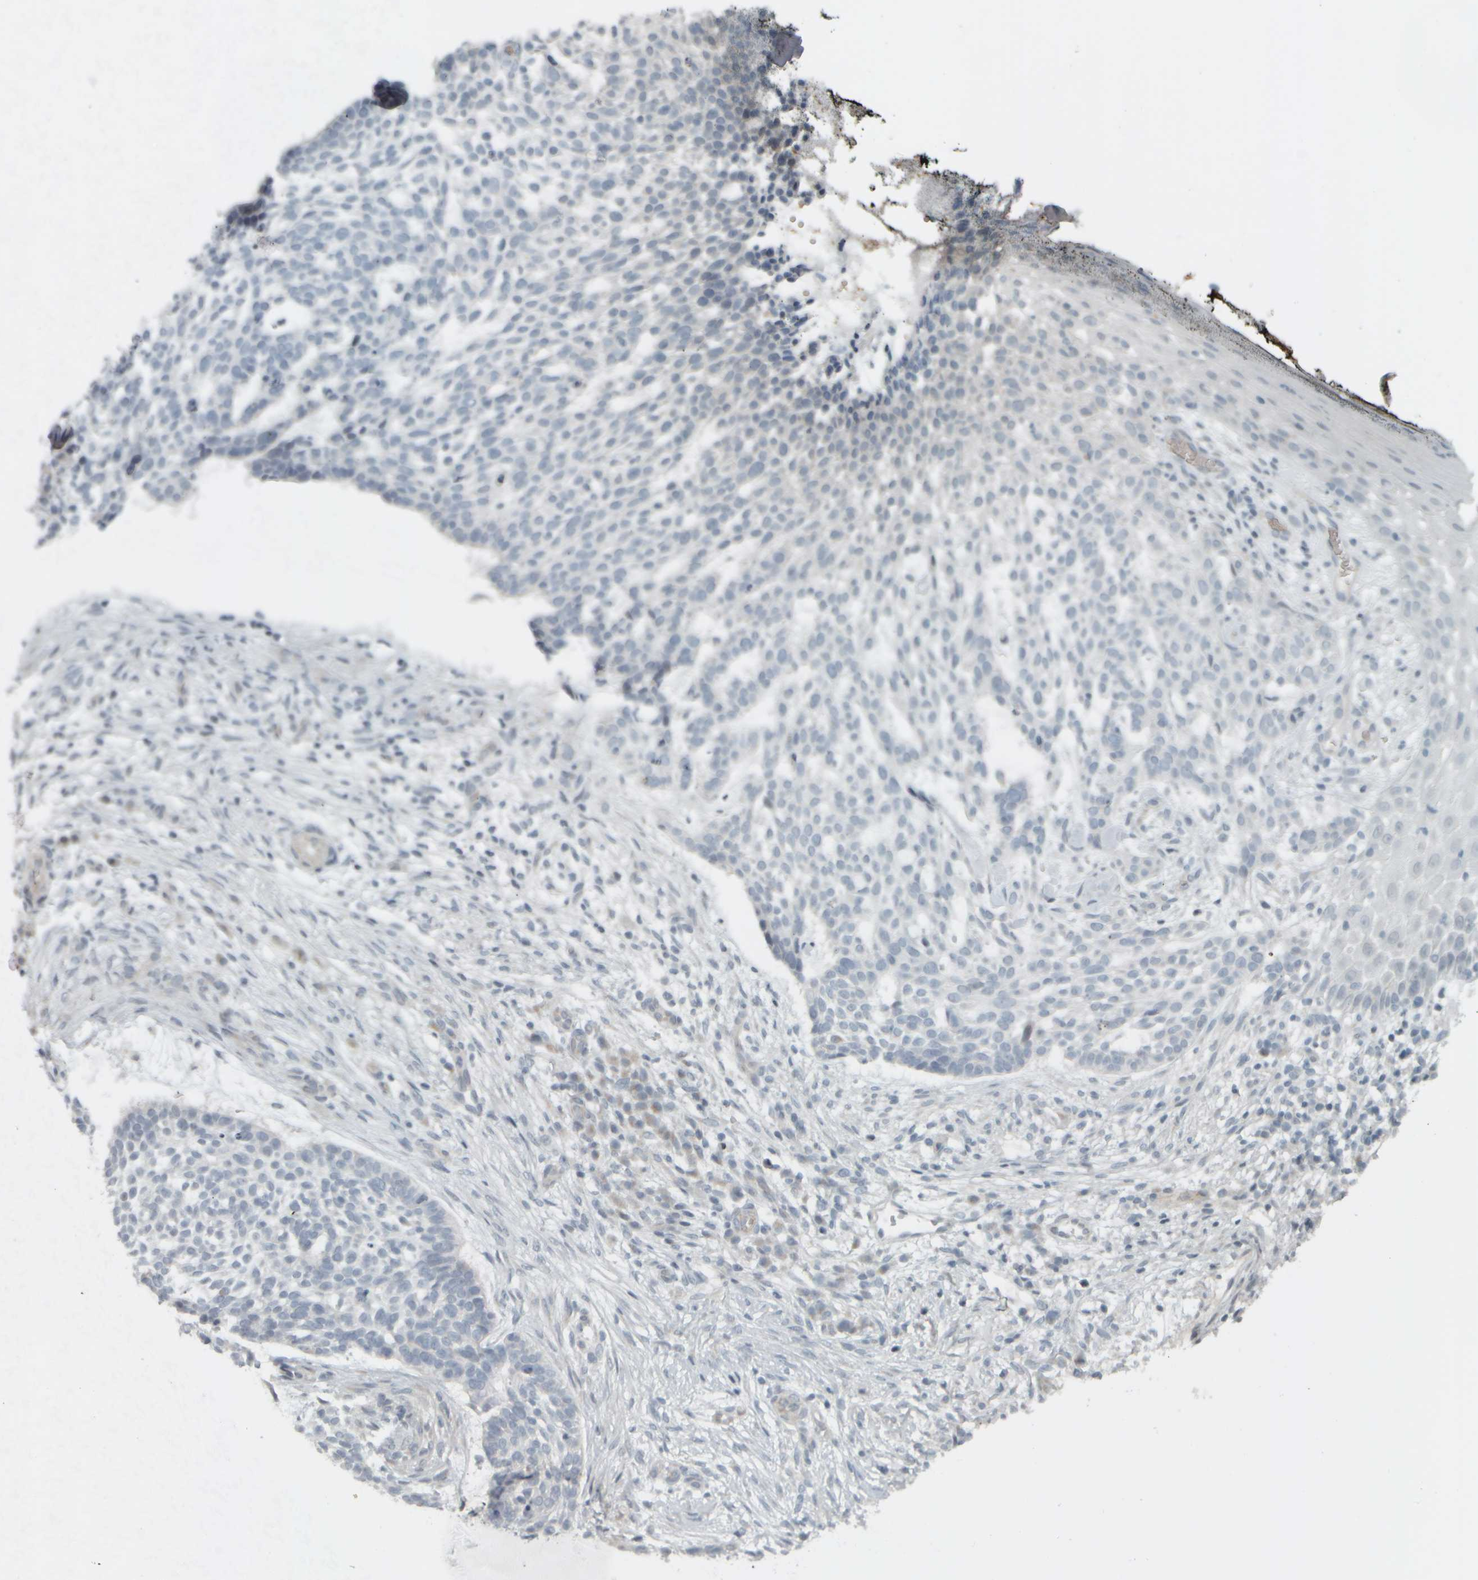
{"staining": {"intensity": "negative", "quantity": "none", "location": "none"}, "tissue": "skin cancer", "cell_type": "Tumor cells", "image_type": "cancer", "snomed": [{"axis": "morphology", "description": "Basal cell carcinoma"}, {"axis": "topography", "description": "Skin"}], "caption": "Tumor cells are negative for protein expression in human skin basal cell carcinoma. (DAB IHC, high magnification).", "gene": "NAPG", "patient": {"sex": "female", "age": 64}}